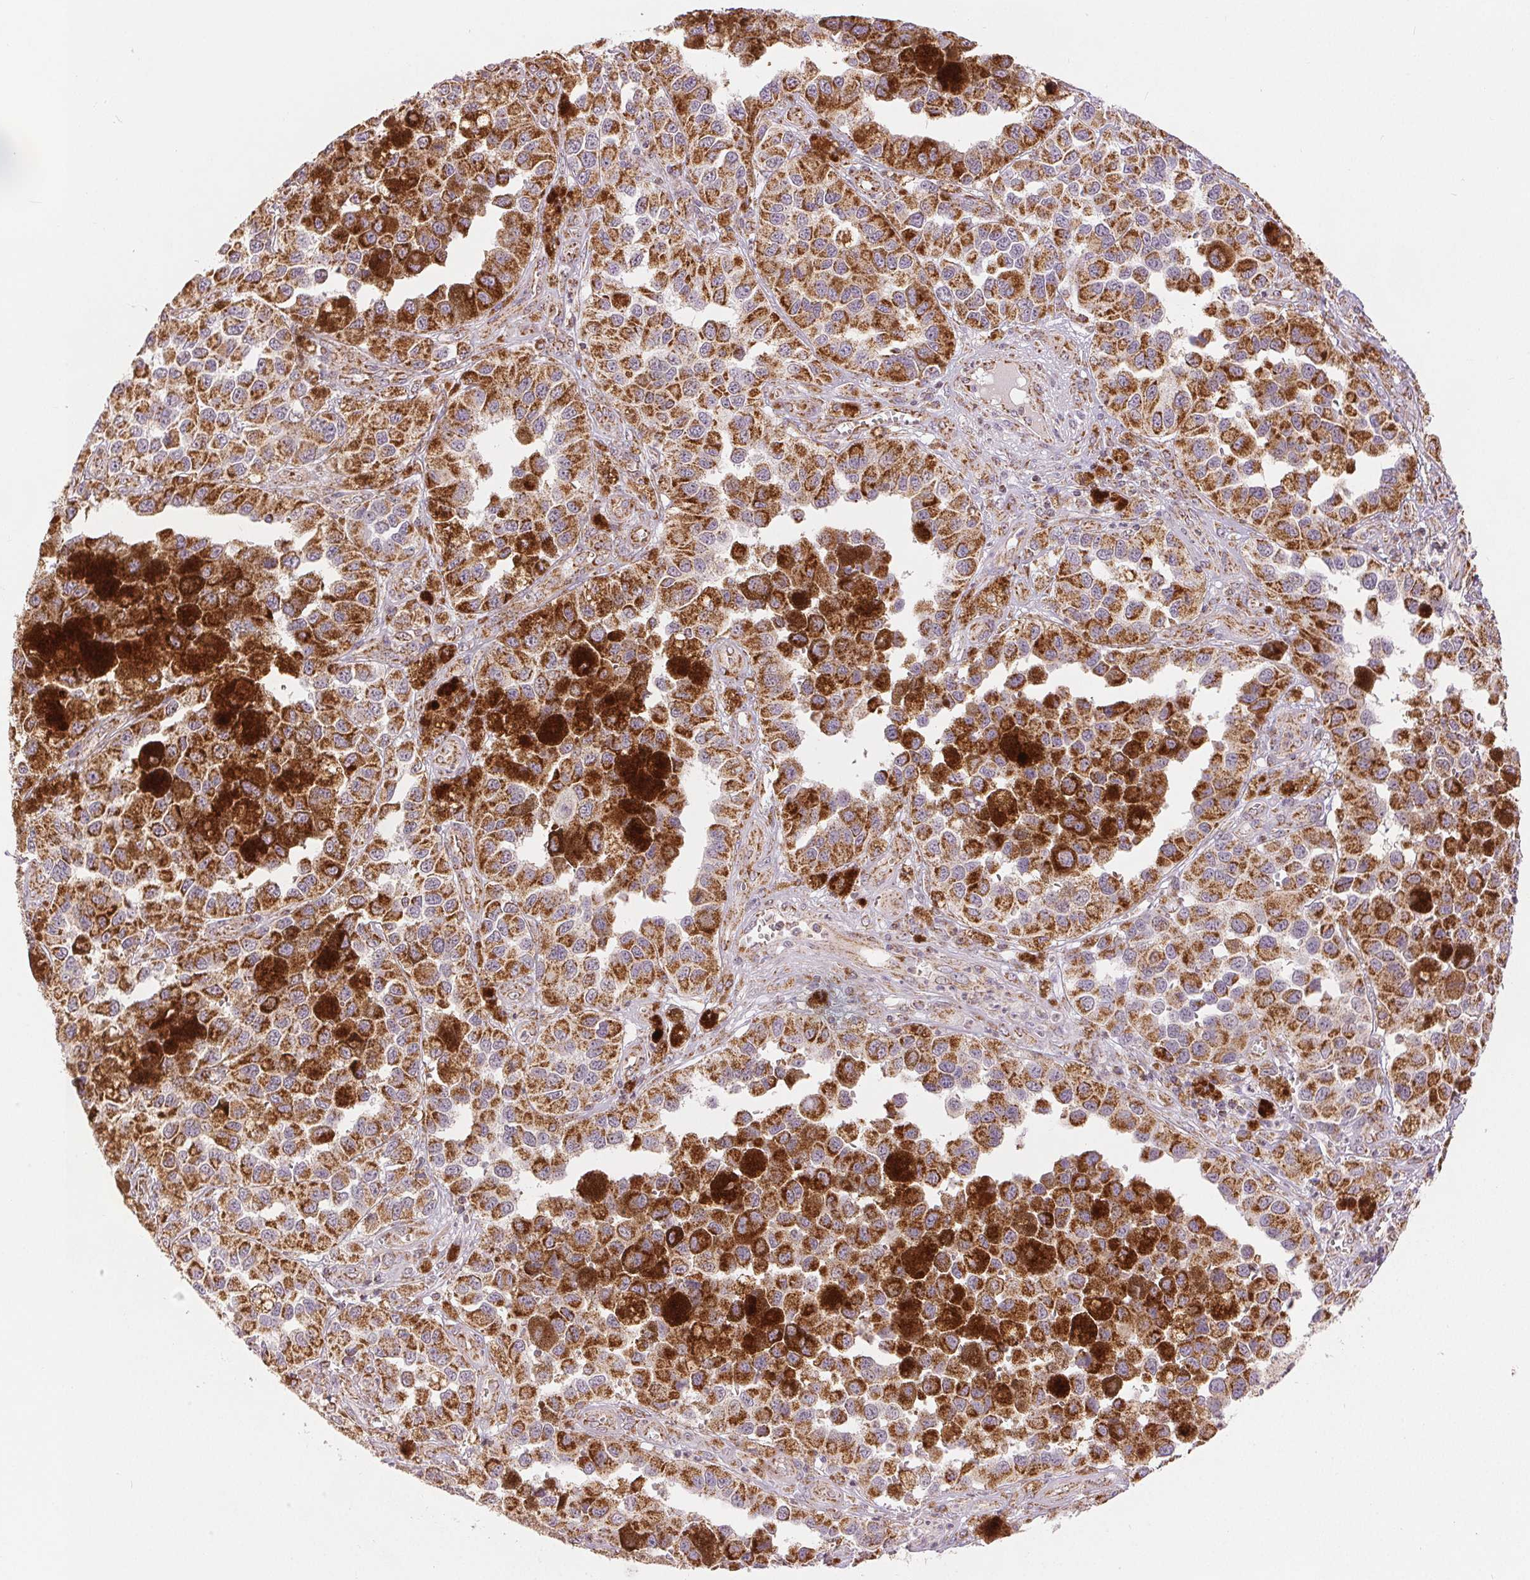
{"staining": {"intensity": "moderate", "quantity": "25%-75%", "location": "cytoplasmic/membranous"}, "tissue": "melanoma", "cell_type": "Tumor cells", "image_type": "cancer", "snomed": [{"axis": "morphology", "description": "Malignant melanoma, NOS"}, {"axis": "topography", "description": "Skin"}], "caption": "Protein staining of malignant melanoma tissue demonstrates moderate cytoplasmic/membranous staining in approximately 25%-75% of tumor cells.", "gene": "SDHB", "patient": {"sex": "female", "age": 58}}